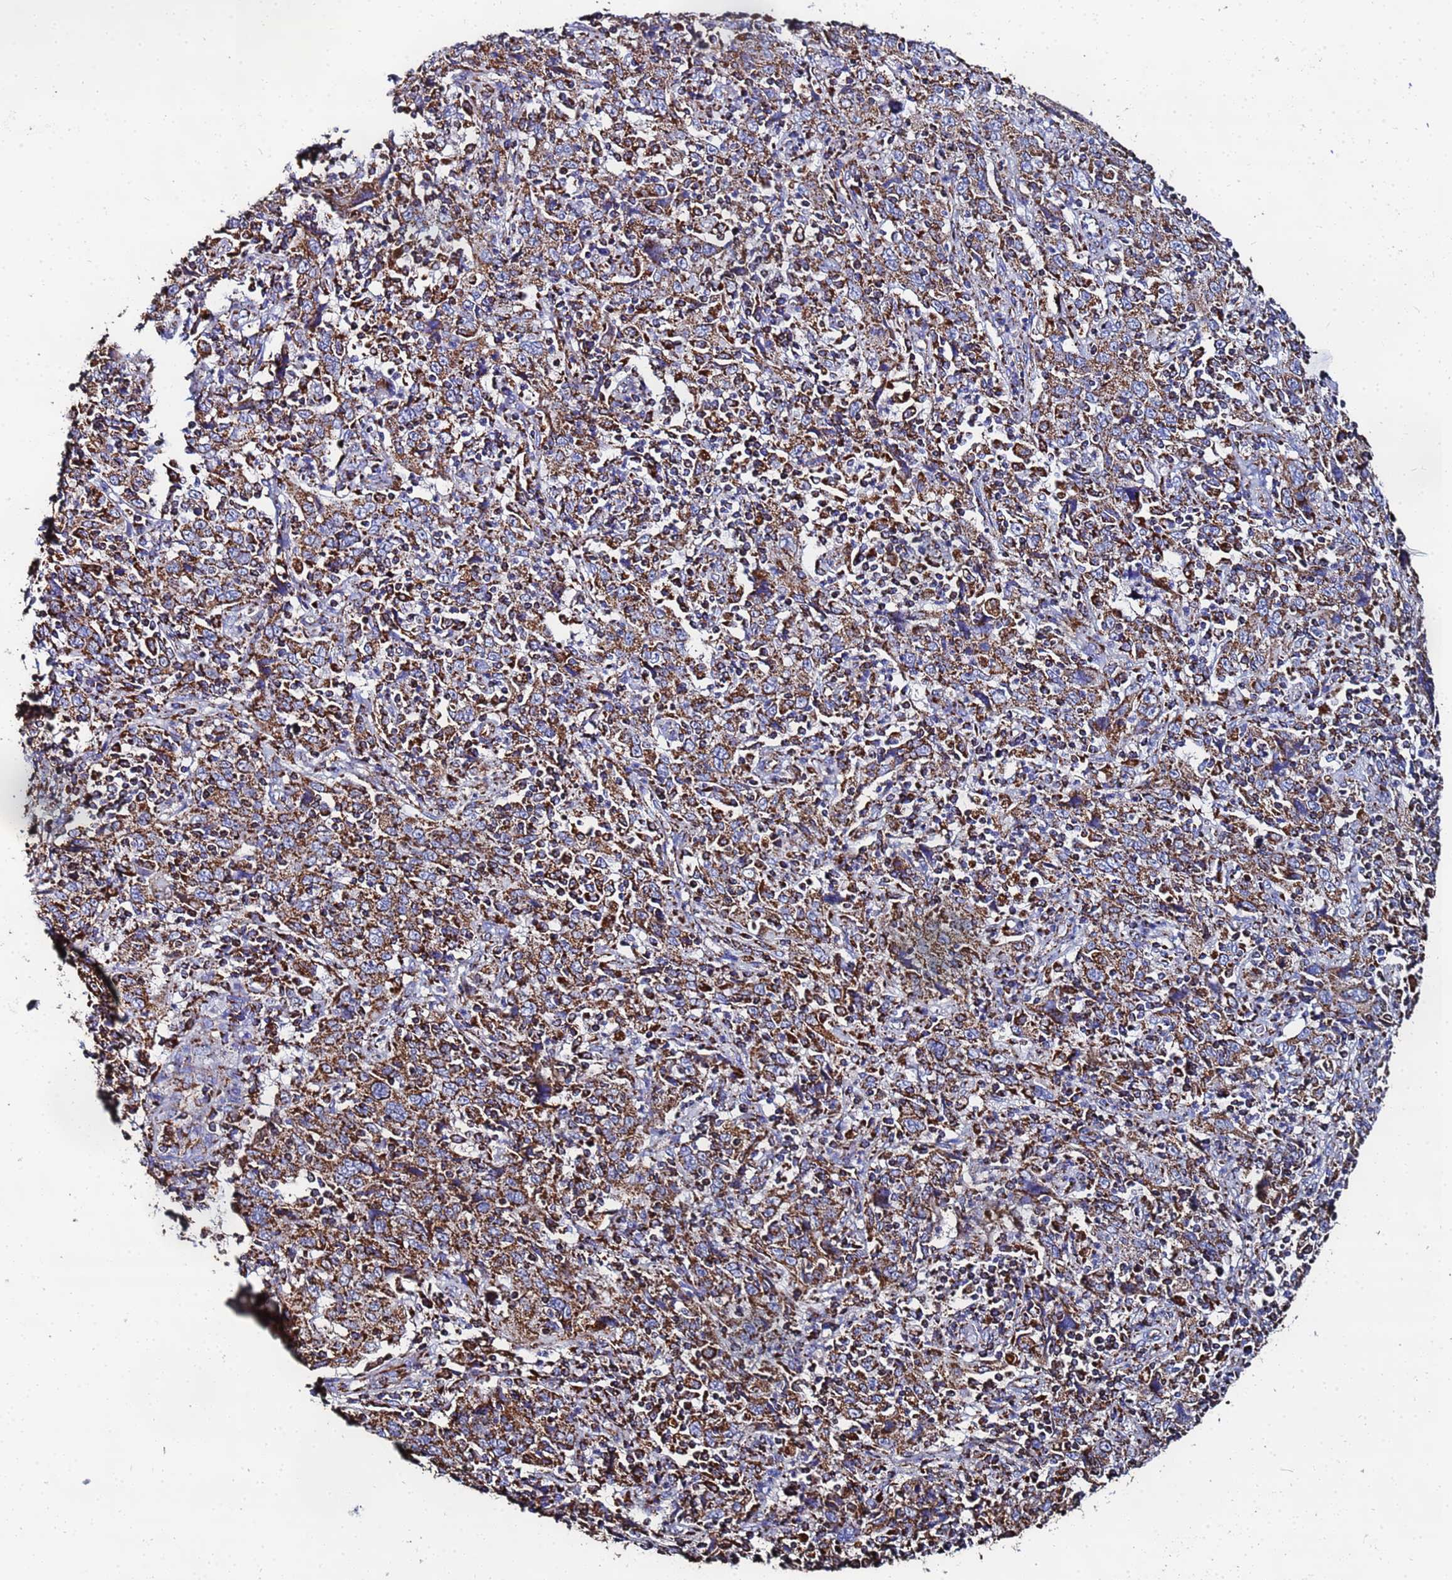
{"staining": {"intensity": "strong", "quantity": ">75%", "location": "cytoplasmic/membranous"}, "tissue": "cervical cancer", "cell_type": "Tumor cells", "image_type": "cancer", "snomed": [{"axis": "morphology", "description": "Squamous cell carcinoma, NOS"}, {"axis": "topography", "description": "Cervix"}], "caption": "High-magnification brightfield microscopy of cervical cancer (squamous cell carcinoma) stained with DAB (3,3'-diaminobenzidine) (brown) and counterstained with hematoxylin (blue). tumor cells exhibit strong cytoplasmic/membranous positivity is present in approximately>75% of cells. (Brightfield microscopy of DAB IHC at high magnification).", "gene": "GLUD1", "patient": {"sex": "female", "age": 46}}